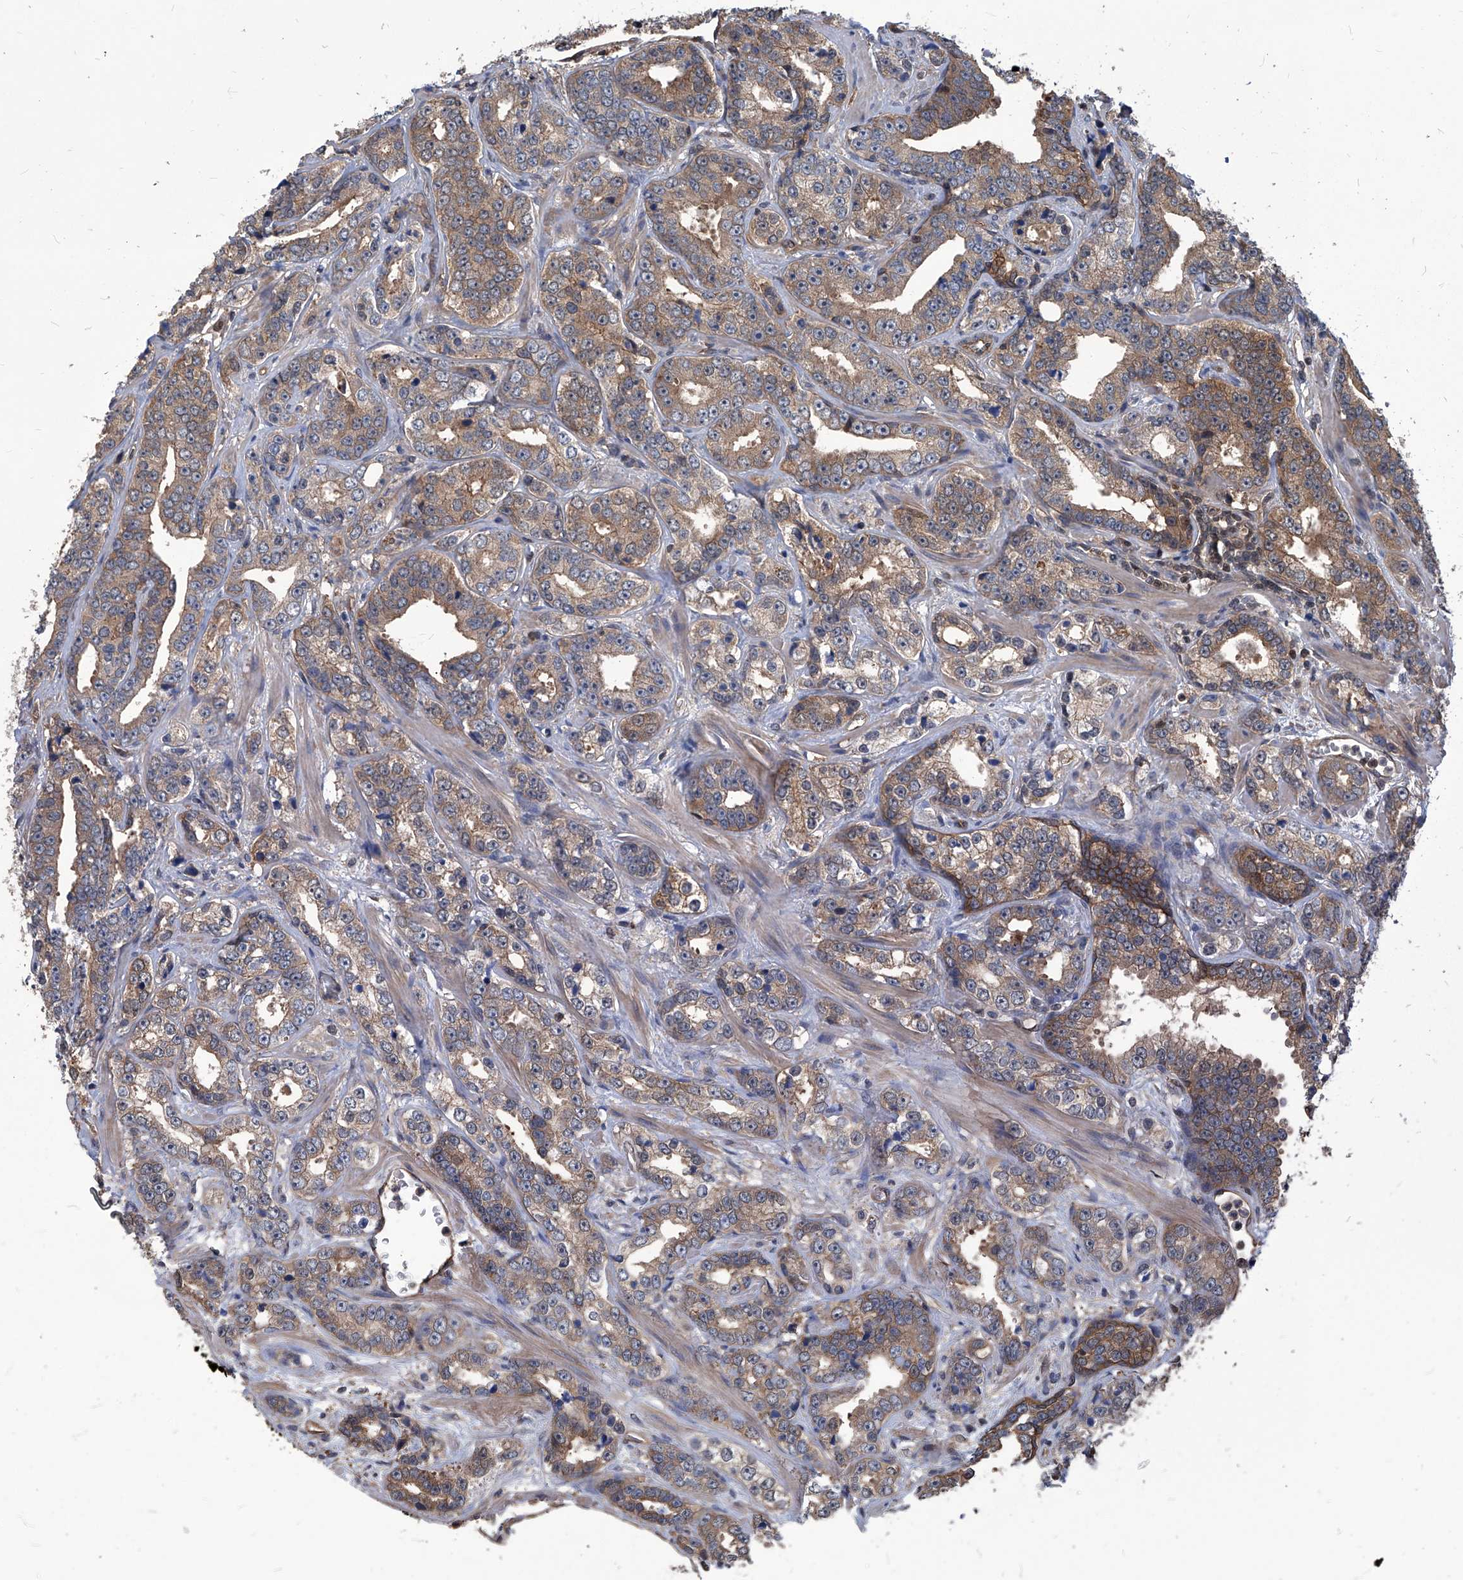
{"staining": {"intensity": "moderate", "quantity": ">75%", "location": "cytoplasmic/membranous"}, "tissue": "prostate cancer", "cell_type": "Tumor cells", "image_type": "cancer", "snomed": [{"axis": "morphology", "description": "Adenocarcinoma, High grade"}, {"axis": "topography", "description": "Prostate"}], "caption": "Immunohistochemistry of prostate cancer (adenocarcinoma (high-grade)) displays medium levels of moderate cytoplasmic/membranous positivity in about >75% of tumor cells.", "gene": "PSMB1", "patient": {"sex": "male", "age": 62}}